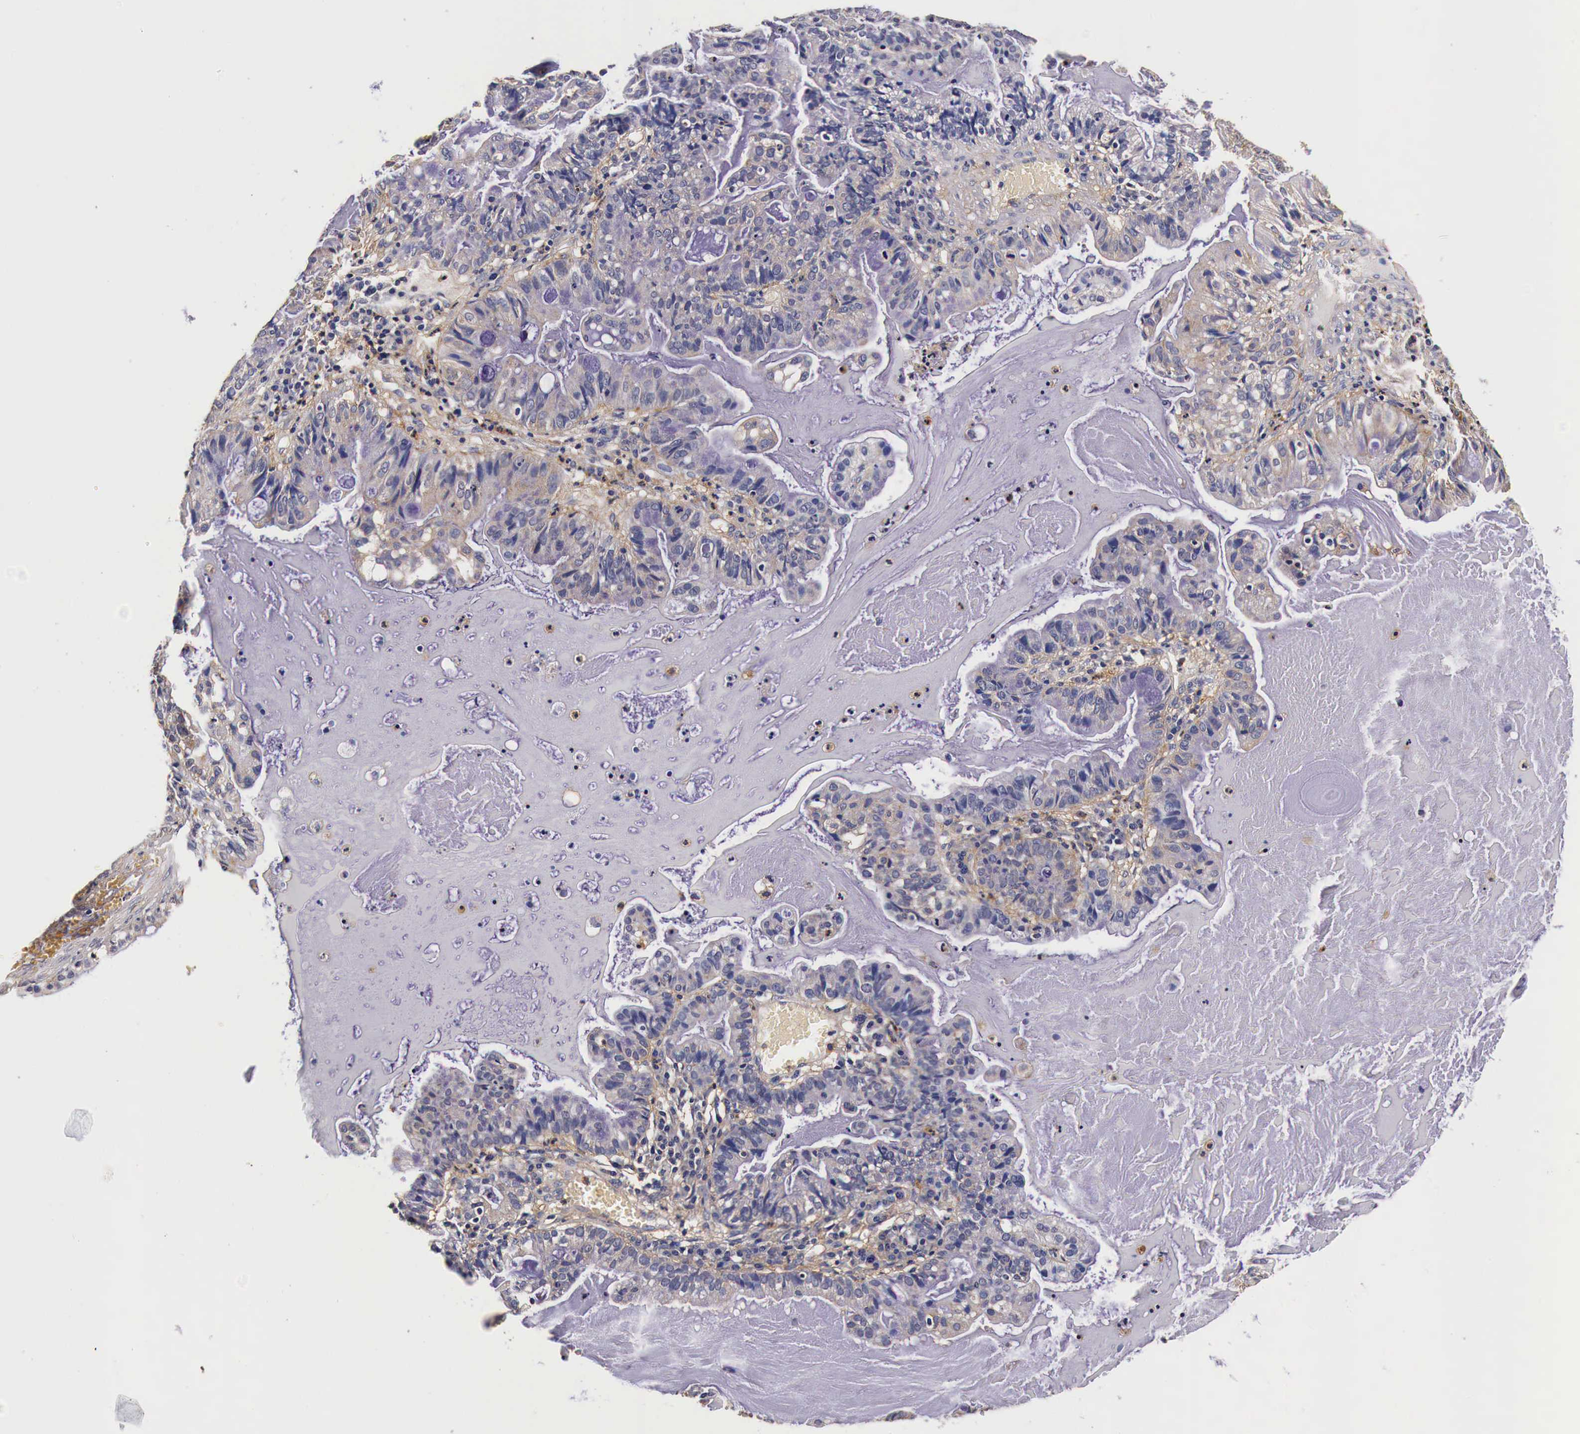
{"staining": {"intensity": "weak", "quantity": "25%-75%", "location": "cytoplasmic/membranous"}, "tissue": "cervical cancer", "cell_type": "Tumor cells", "image_type": "cancer", "snomed": [{"axis": "morphology", "description": "Adenocarcinoma, NOS"}, {"axis": "topography", "description": "Cervix"}], "caption": "This micrograph exhibits immunohistochemistry (IHC) staining of cervical adenocarcinoma, with low weak cytoplasmic/membranous positivity in approximately 25%-75% of tumor cells.", "gene": "RP2", "patient": {"sex": "female", "age": 41}}